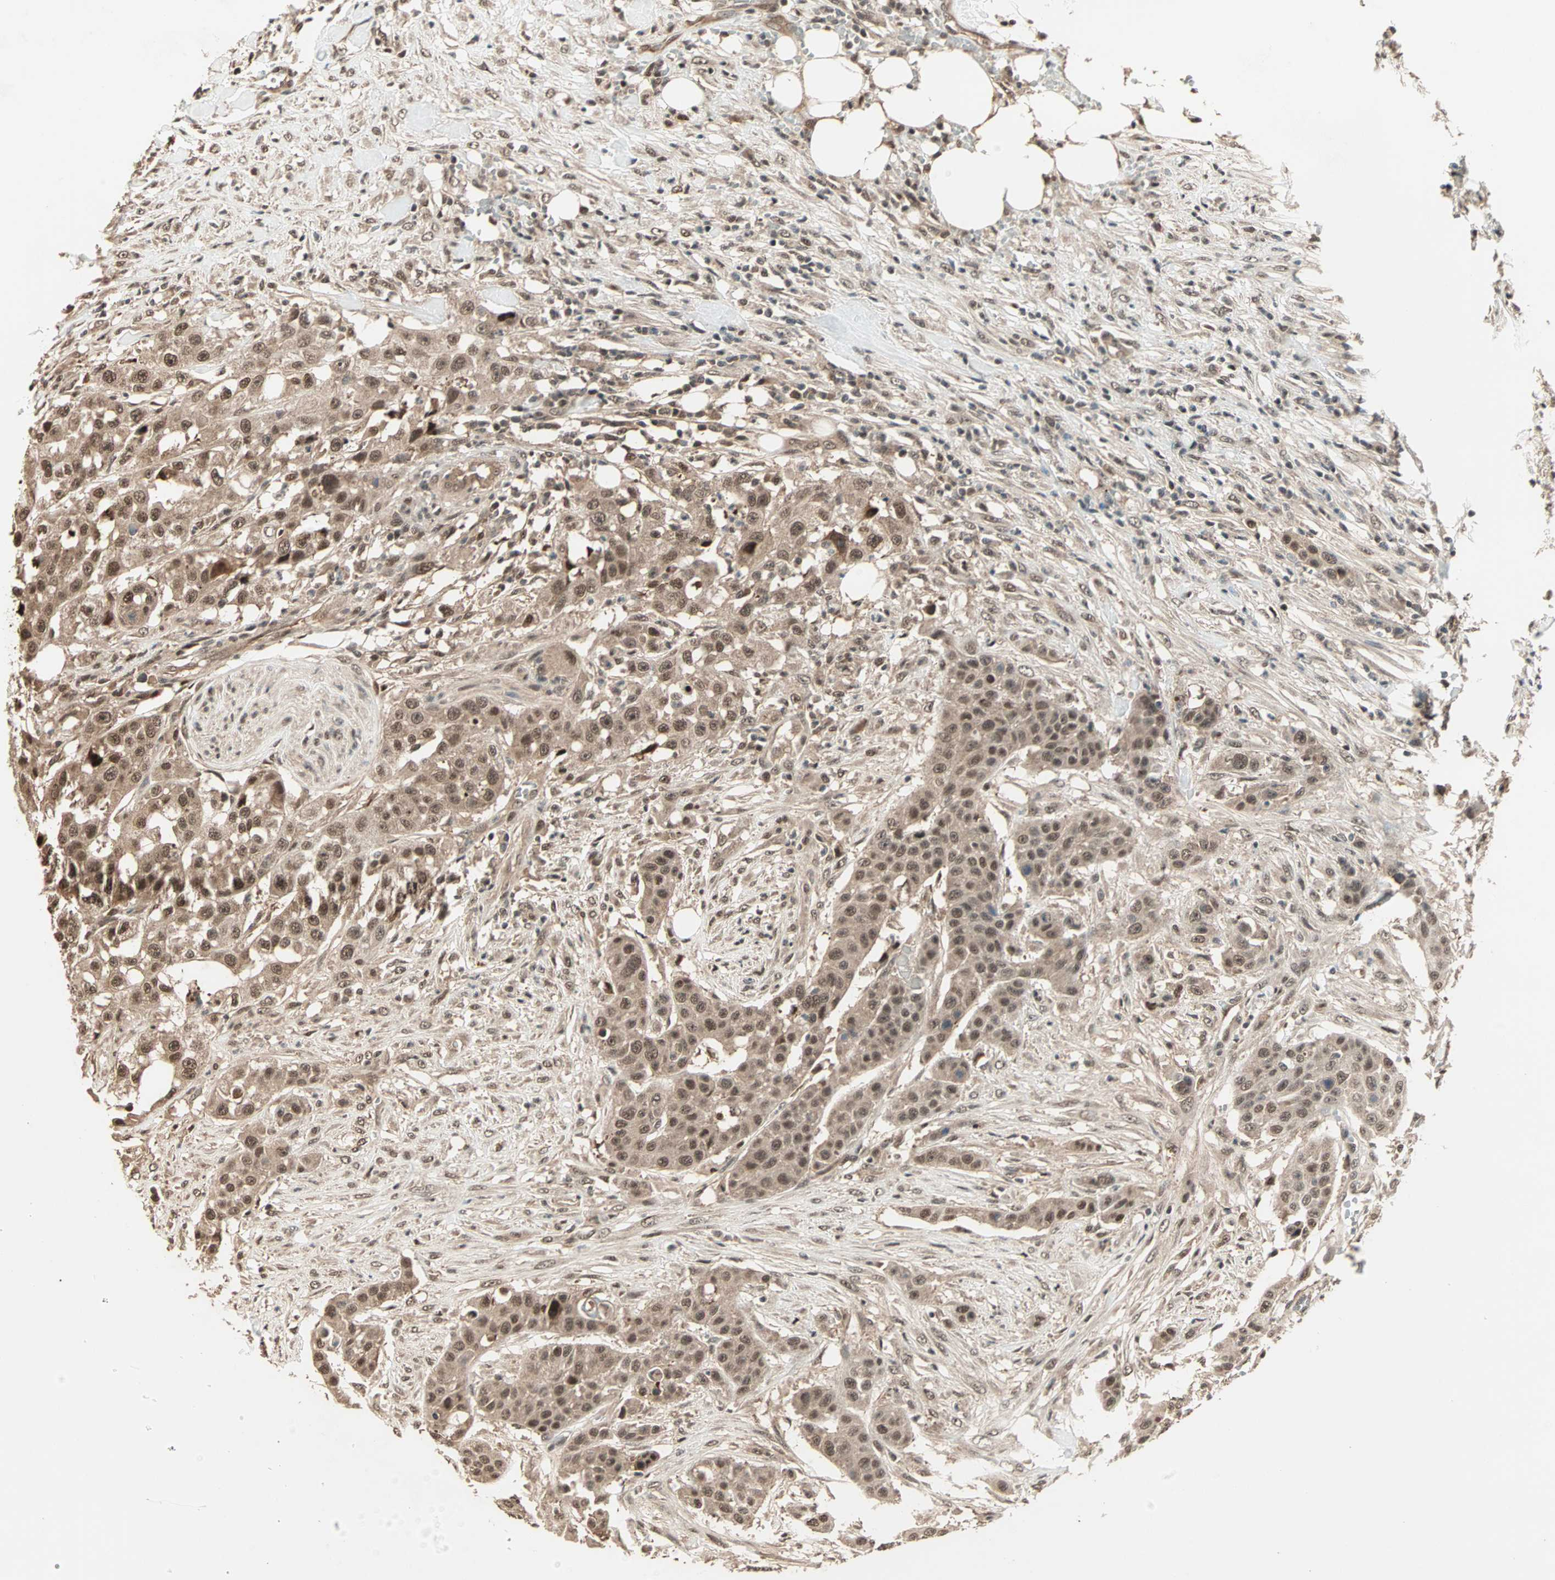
{"staining": {"intensity": "moderate", "quantity": ">75%", "location": "nuclear"}, "tissue": "urothelial cancer", "cell_type": "Tumor cells", "image_type": "cancer", "snomed": [{"axis": "morphology", "description": "Urothelial carcinoma, High grade"}, {"axis": "topography", "description": "Urinary bladder"}], "caption": "Human urothelial cancer stained for a protein (brown) reveals moderate nuclear positive expression in about >75% of tumor cells.", "gene": "ZNF701", "patient": {"sex": "male", "age": 74}}